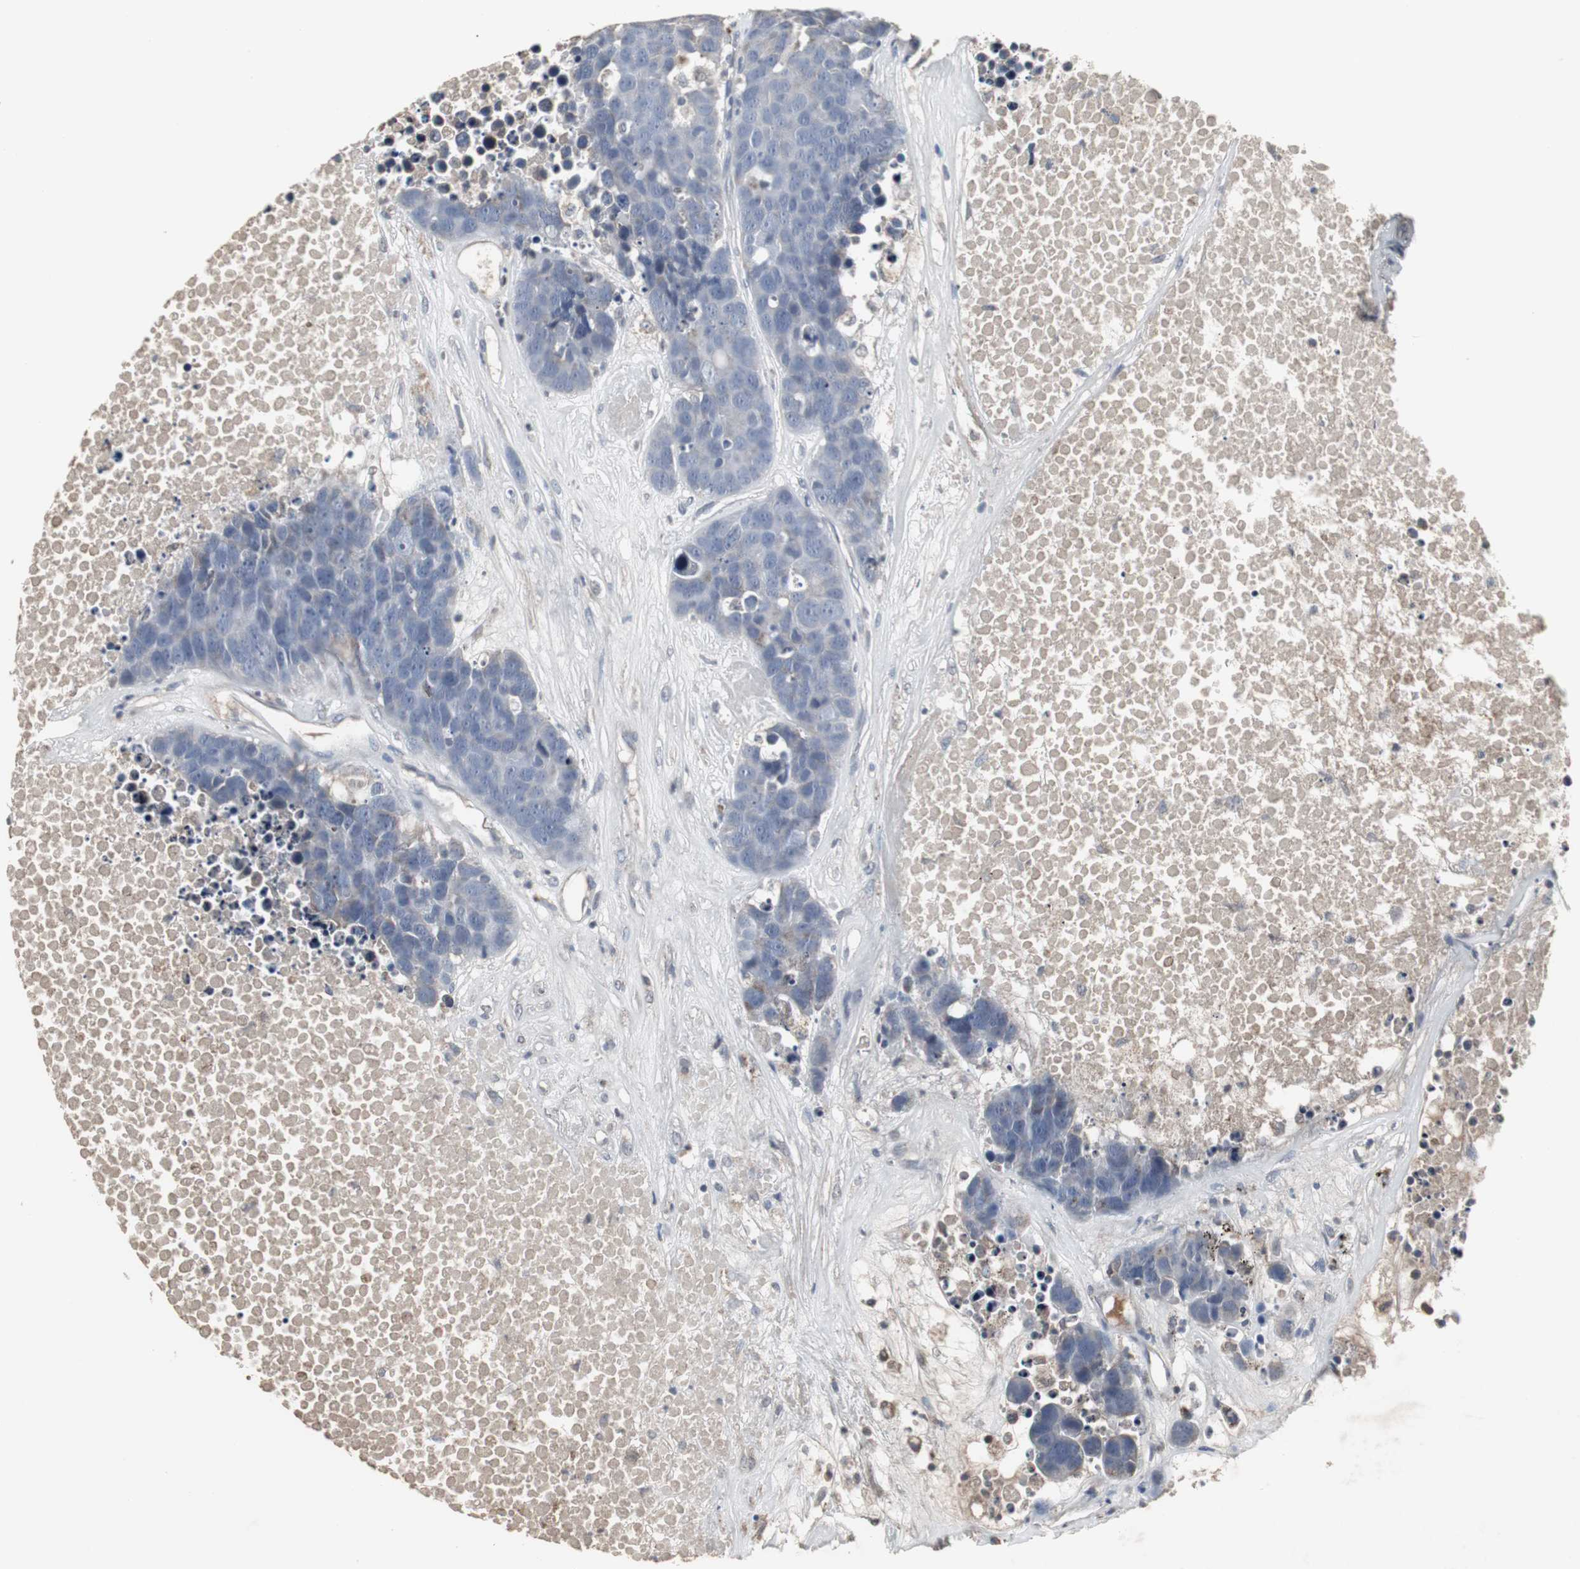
{"staining": {"intensity": "negative", "quantity": "none", "location": "none"}, "tissue": "carcinoid", "cell_type": "Tumor cells", "image_type": "cancer", "snomed": [{"axis": "morphology", "description": "Carcinoid, malignant, NOS"}, {"axis": "topography", "description": "Lung"}], "caption": "Tumor cells show no significant positivity in carcinoid.", "gene": "ACAA1", "patient": {"sex": "male", "age": 60}}